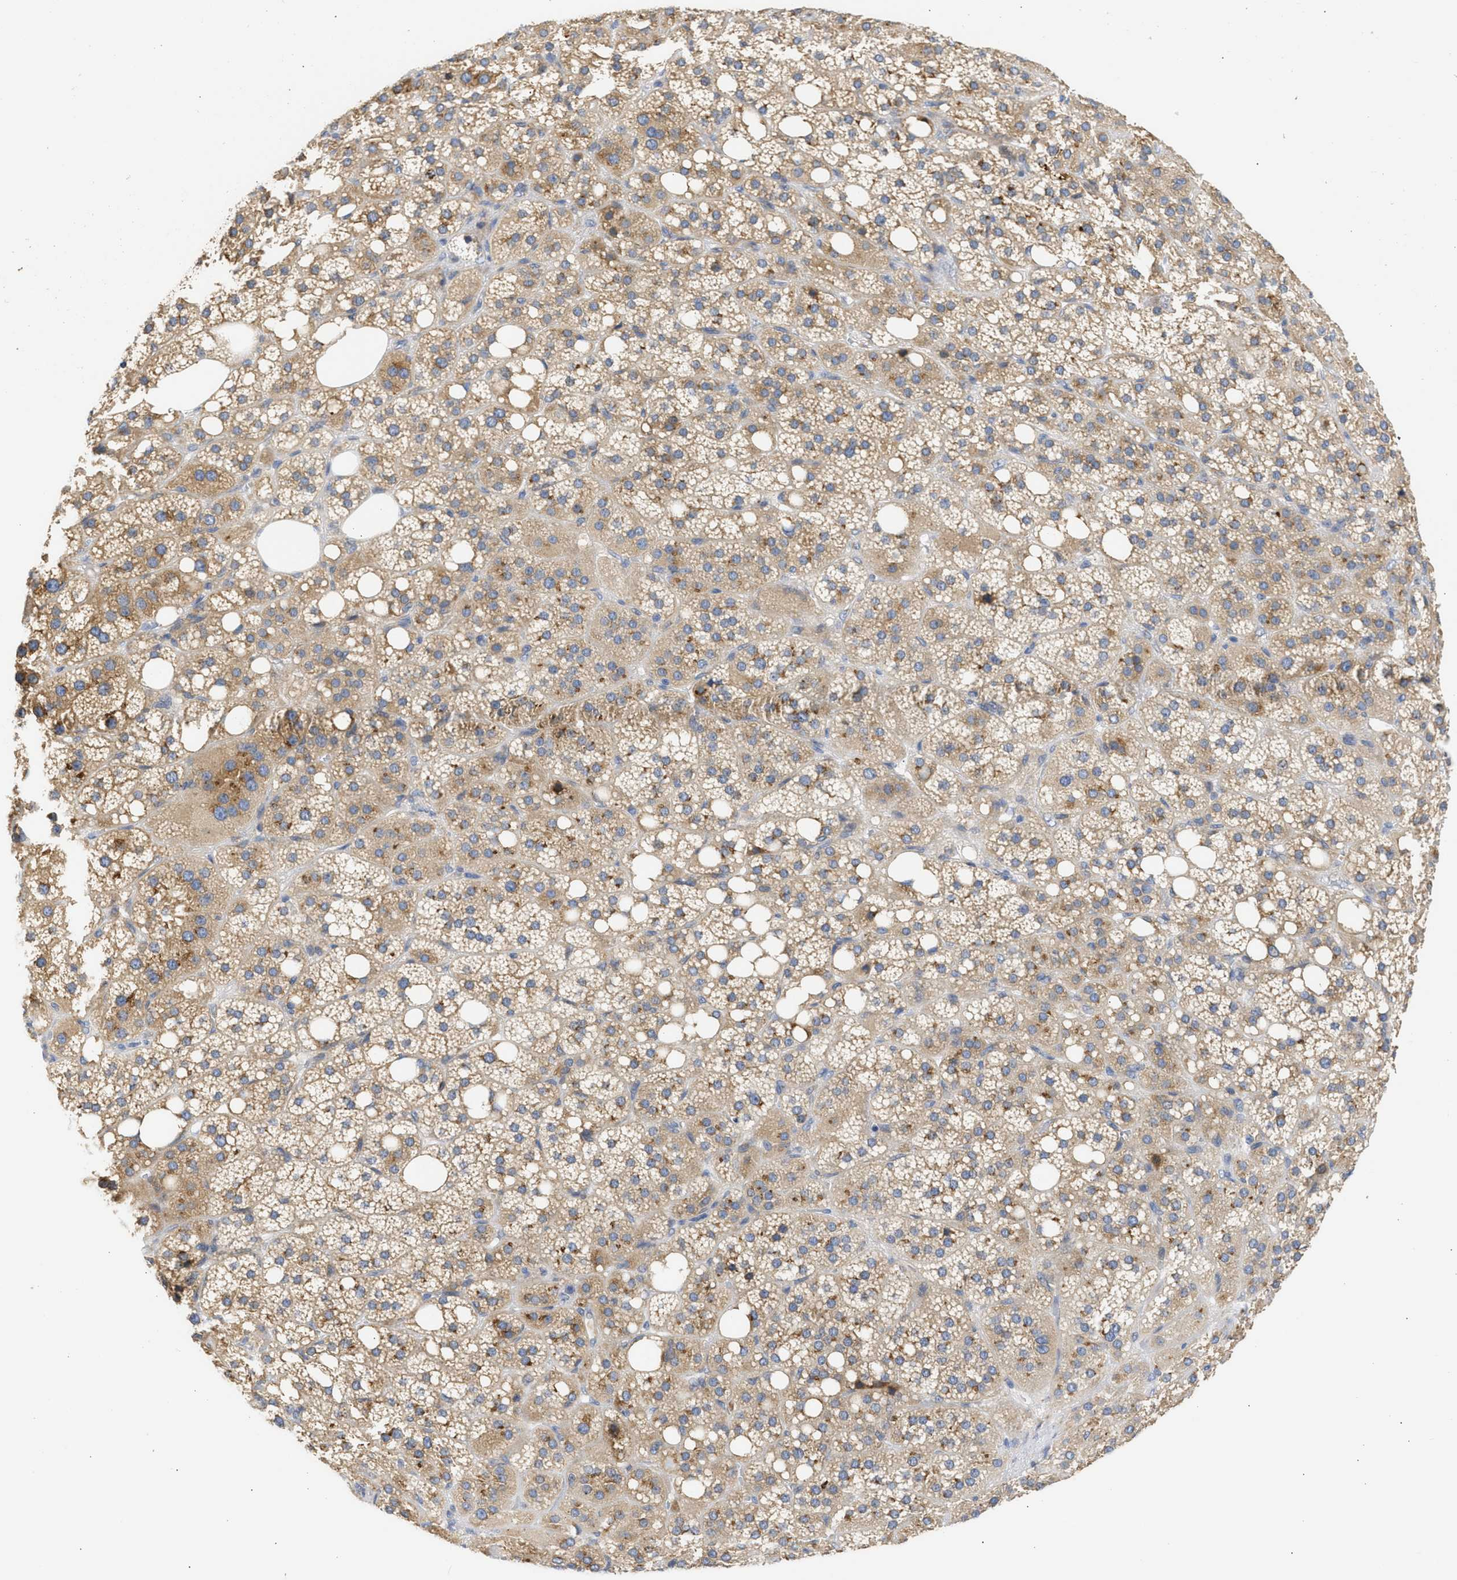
{"staining": {"intensity": "strong", "quantity": ">75%", "location": "cytoplasmic/membranous"}, "tissue": "adrenal gland", "cell_type": "Glandular cells", "image_type": "normal", "snomed": [{"axis": "morphology", "description": "Normal tissue, NOS"}, {"axis": "topography", "description": "Adrenal gland"}], "caption": "Glandular cells demonstrate high levels of strong cytoplasmic/membranous staining in approximately >75% of cells in benign adrenal gland.", "gene": "TMED1", "patient": {"sex": "female", "age": 59}}